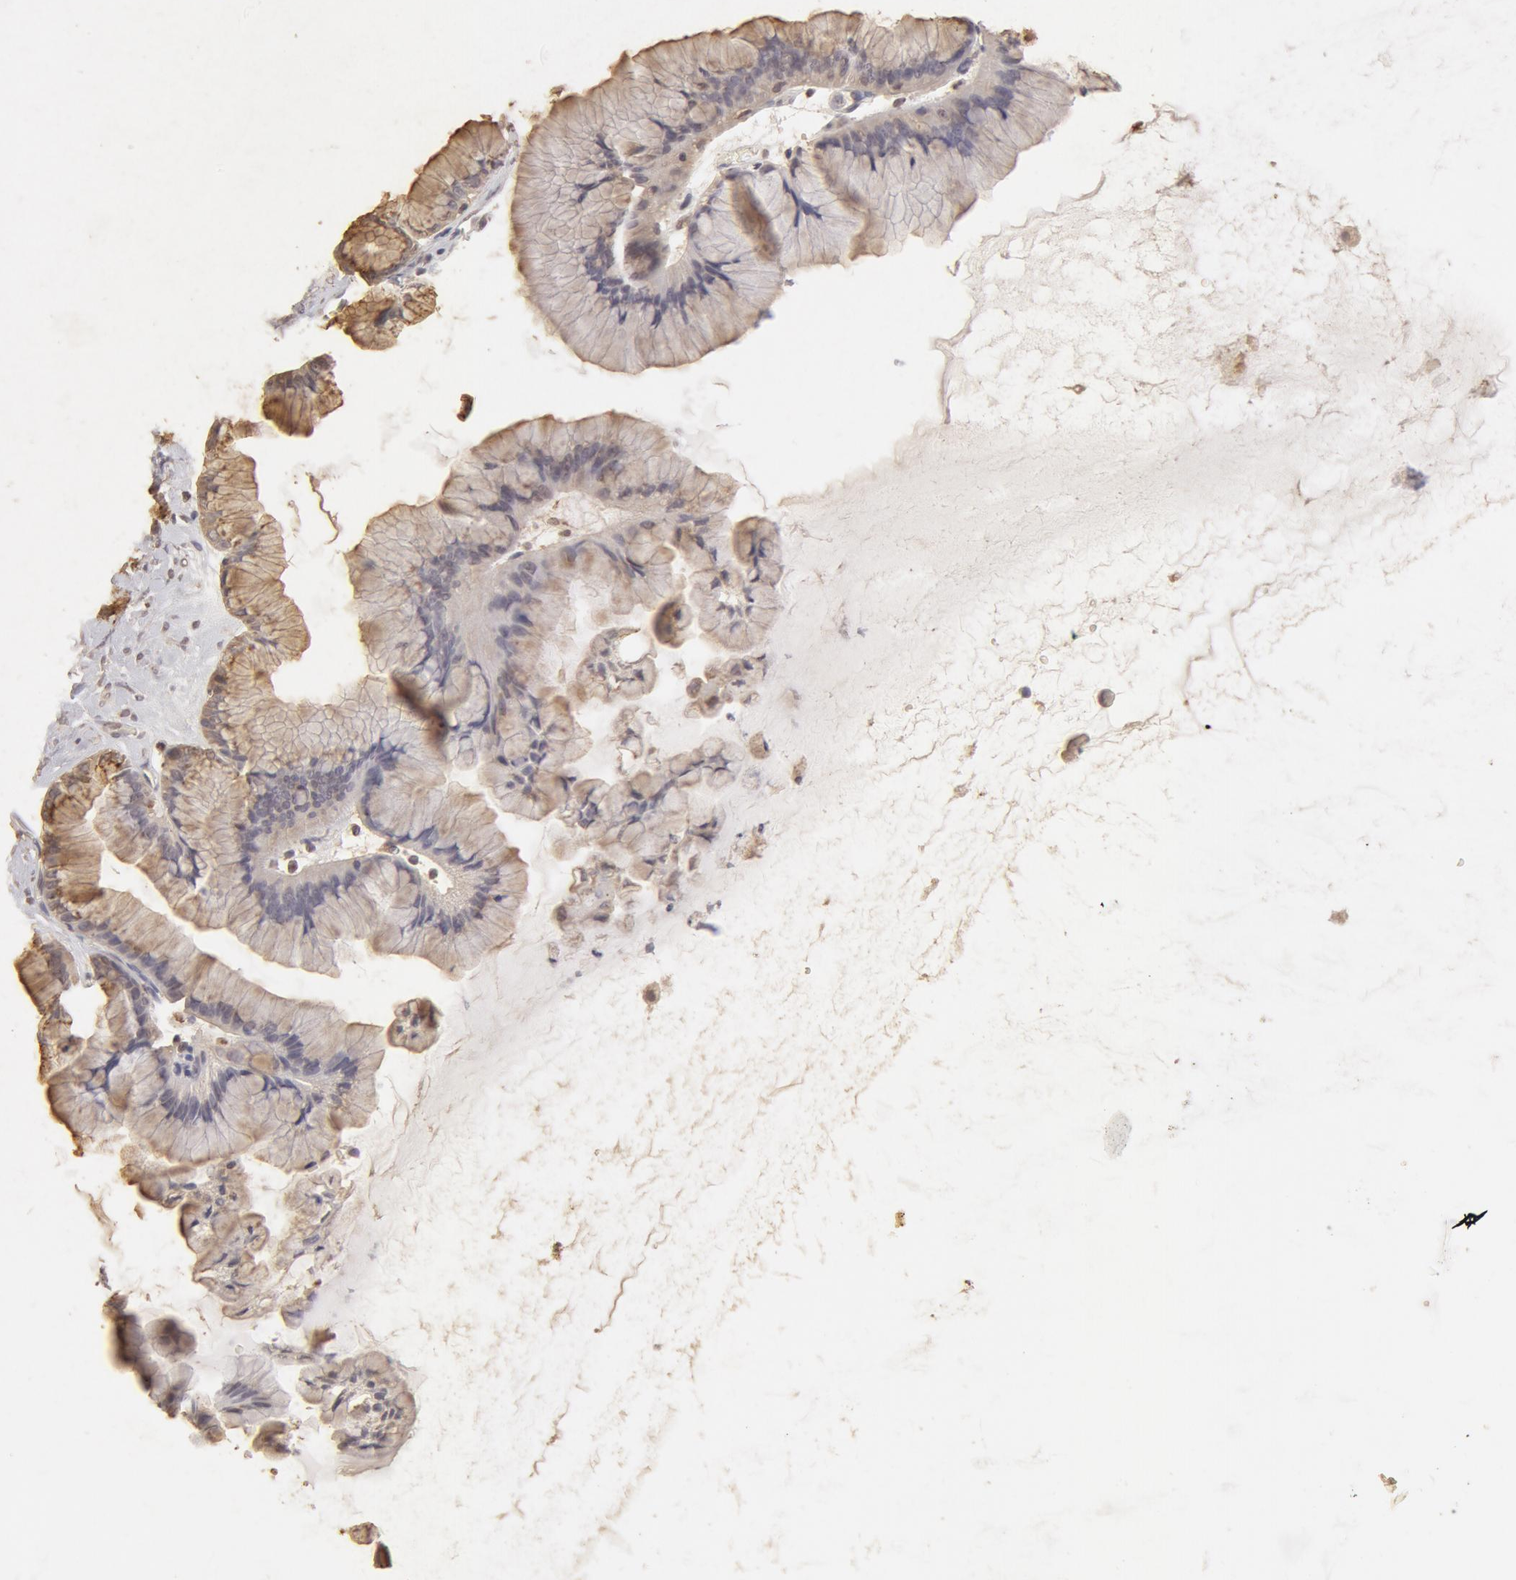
{"staining": {"intensity": "negative", "quantity": "none", "location": "none"}, "tissue": "ovarian cancer", "cell_type": "Tumor cells", "image_type": "cancer", "snomed": [{"axis": "morphology", "description": "Cystadenocarcinoma, mucinous, NOS"}, {"axis": "topography", "description": "Ovary"}], "caption": "Tumor cells show no significant protein staining in ovarian mucinous cystadenocarcinoma.", "gene": "ADPRH", "patient": {"sex": "female", "age": 41}}